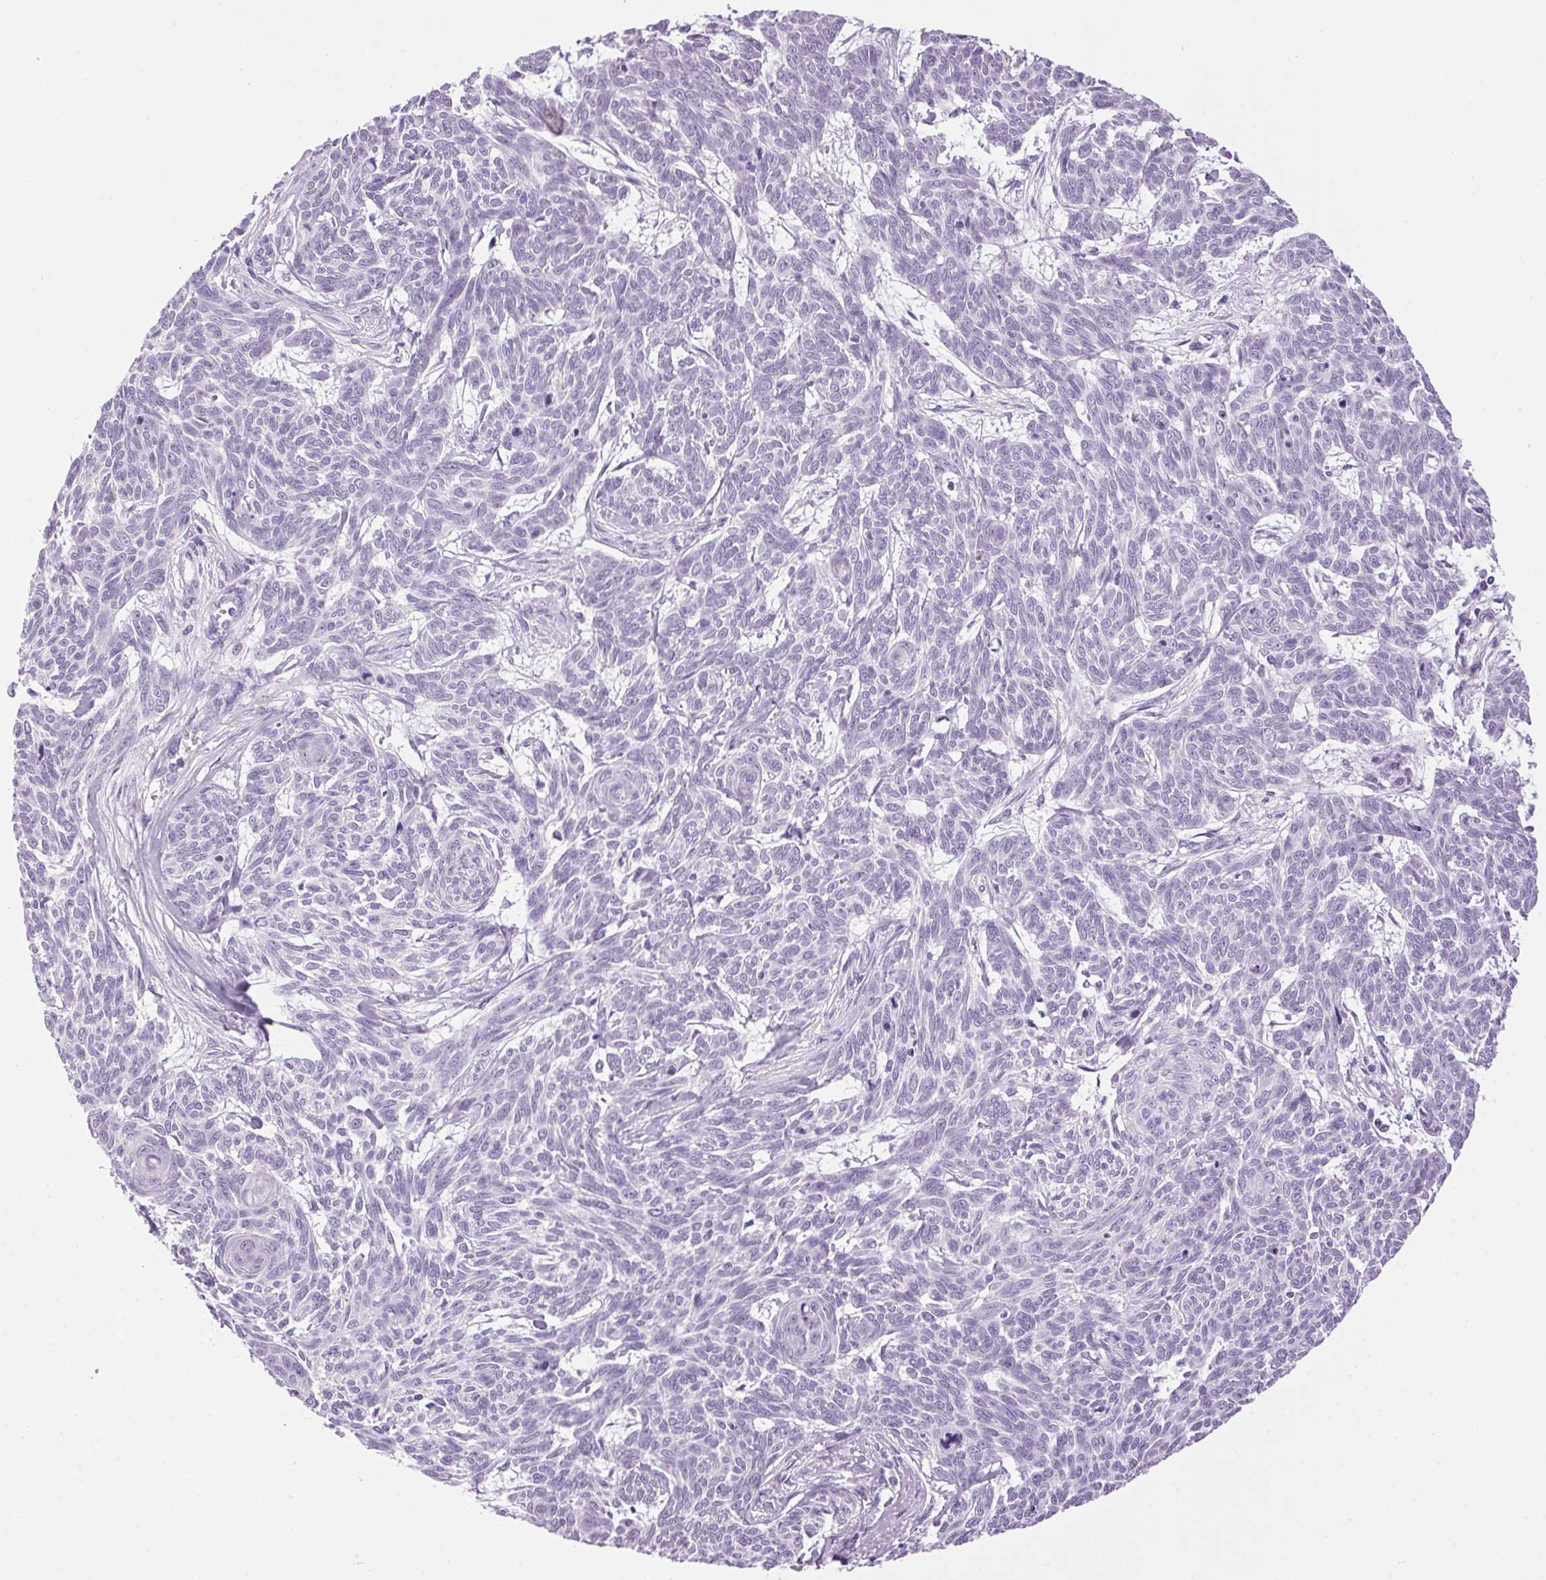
{"staining": {"intensity": "negative", "quantity": "none", "location": "none"}, "tissue": "skin cancer", "cell_type": "Tumor cells", "image_type": "cancer", "snomed": [{"axis": "morphology", "description": "Basal cell carcinoma"}, {"axis": "topography", "description": "Skin"}], "caption": "This is an immunohistochemistry micrograph of skin cancer. There is no staining in tumor cells.", "gene": "TMEM88B", "patient": {"sex": "female", "age": 93}}